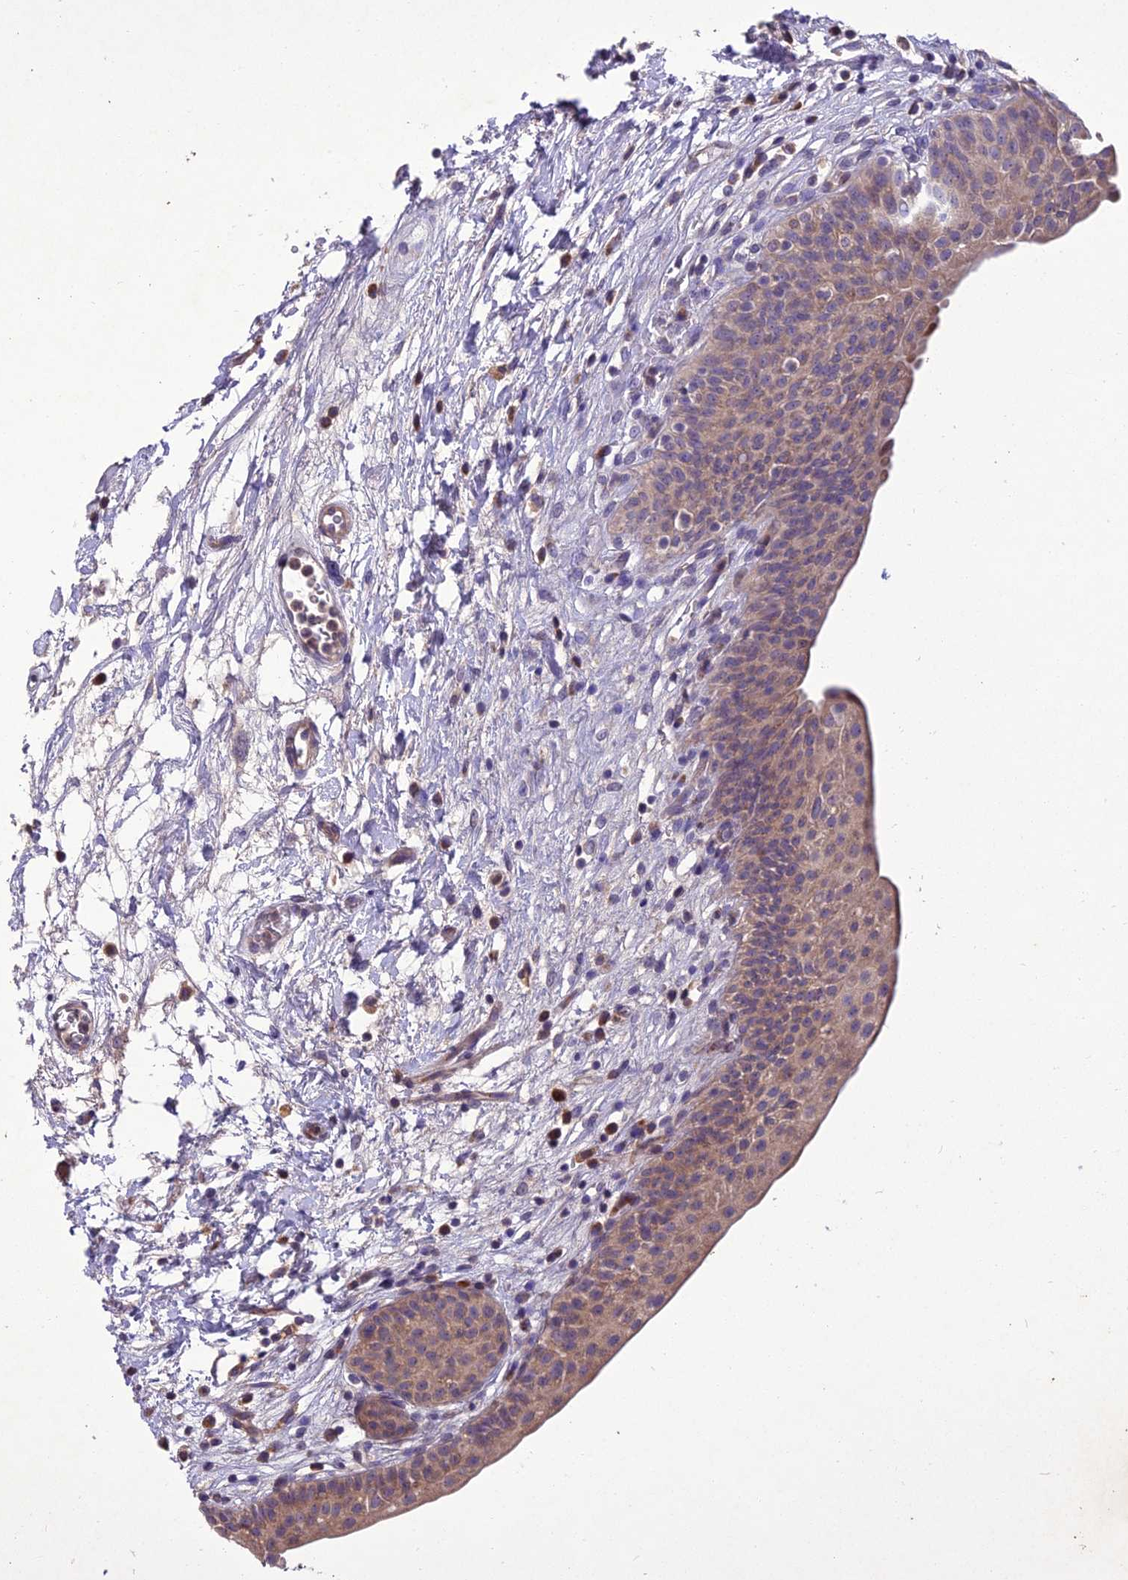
{"staining": {"intensity": "weak", "quantity": "25%-75%", "location": "cytoplasmic/membranous"}, "tissue": "urinary bladder", "cell_type": "Urothelial cells", "image_type": "normal", "snomed": [{"axis": "morphology", "description": "Normal tissue, NOS"}, {"axis": "topography", "description": "Urinary bladder"}], "caption": "Human urinary bladder stained with a brown dye displays weak cytoplasmic/membranous positive expression in about 25%-75% of urothelial cells.", "gene": "CENPL", "patient": {"sex": "male", "age": 83}}